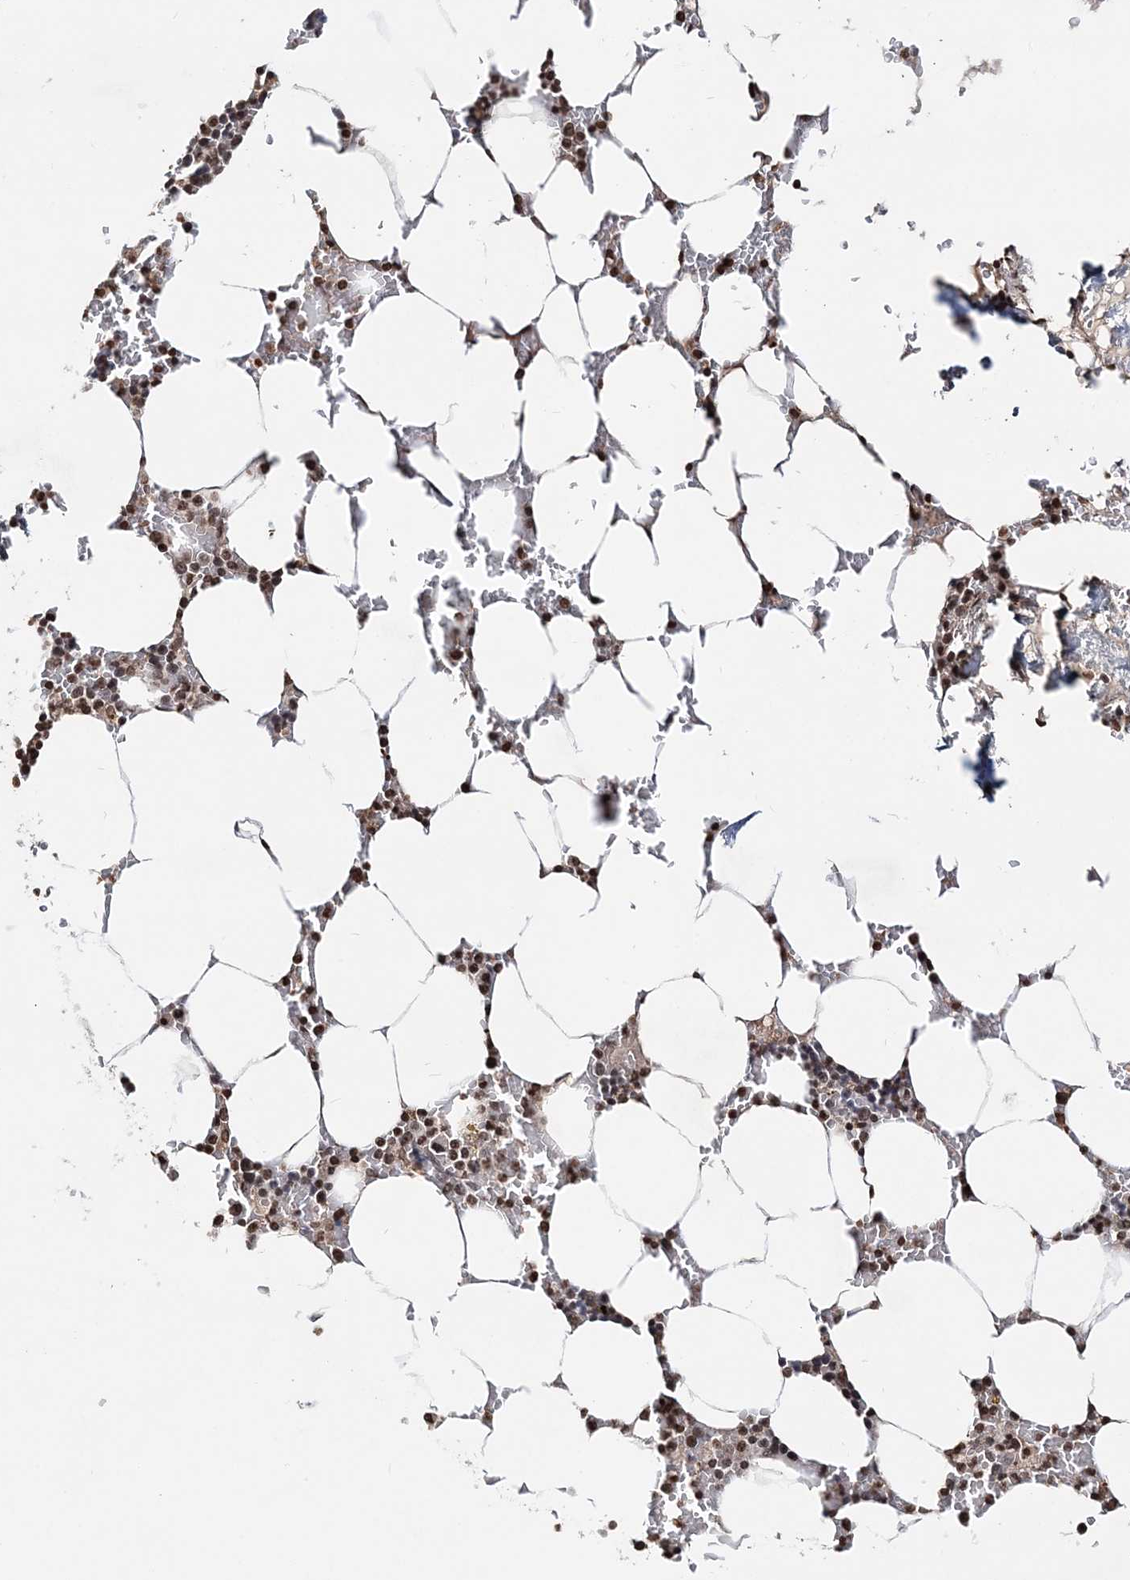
{"staining": {"intensity": "strong", "quantity": "<25%", "location": "nuclear"}, "tissue": "bone marrow", "cell_type": "Hematopoietic cells", "image_type": "normal", "snomed": [{"axis": "morphology", "description": "Normal tissue, NOS"}, {"axis": "topography", "description": "Bone marrow"}], "caption": "IHC (DAB (3,3'-diaminobenzidine)) staining of unremarkable human bone marrow displays strong nuclear protein staining in about <25% of hematopoietic cells. Using DAB (3,3'-diaminobenzidine) (brown) and hematoxylin (blue) stains, captured at high magnification using brightfield microscopy.", "gene": "SOWAHB", "patient": {"sex": "male", "age": 70}}